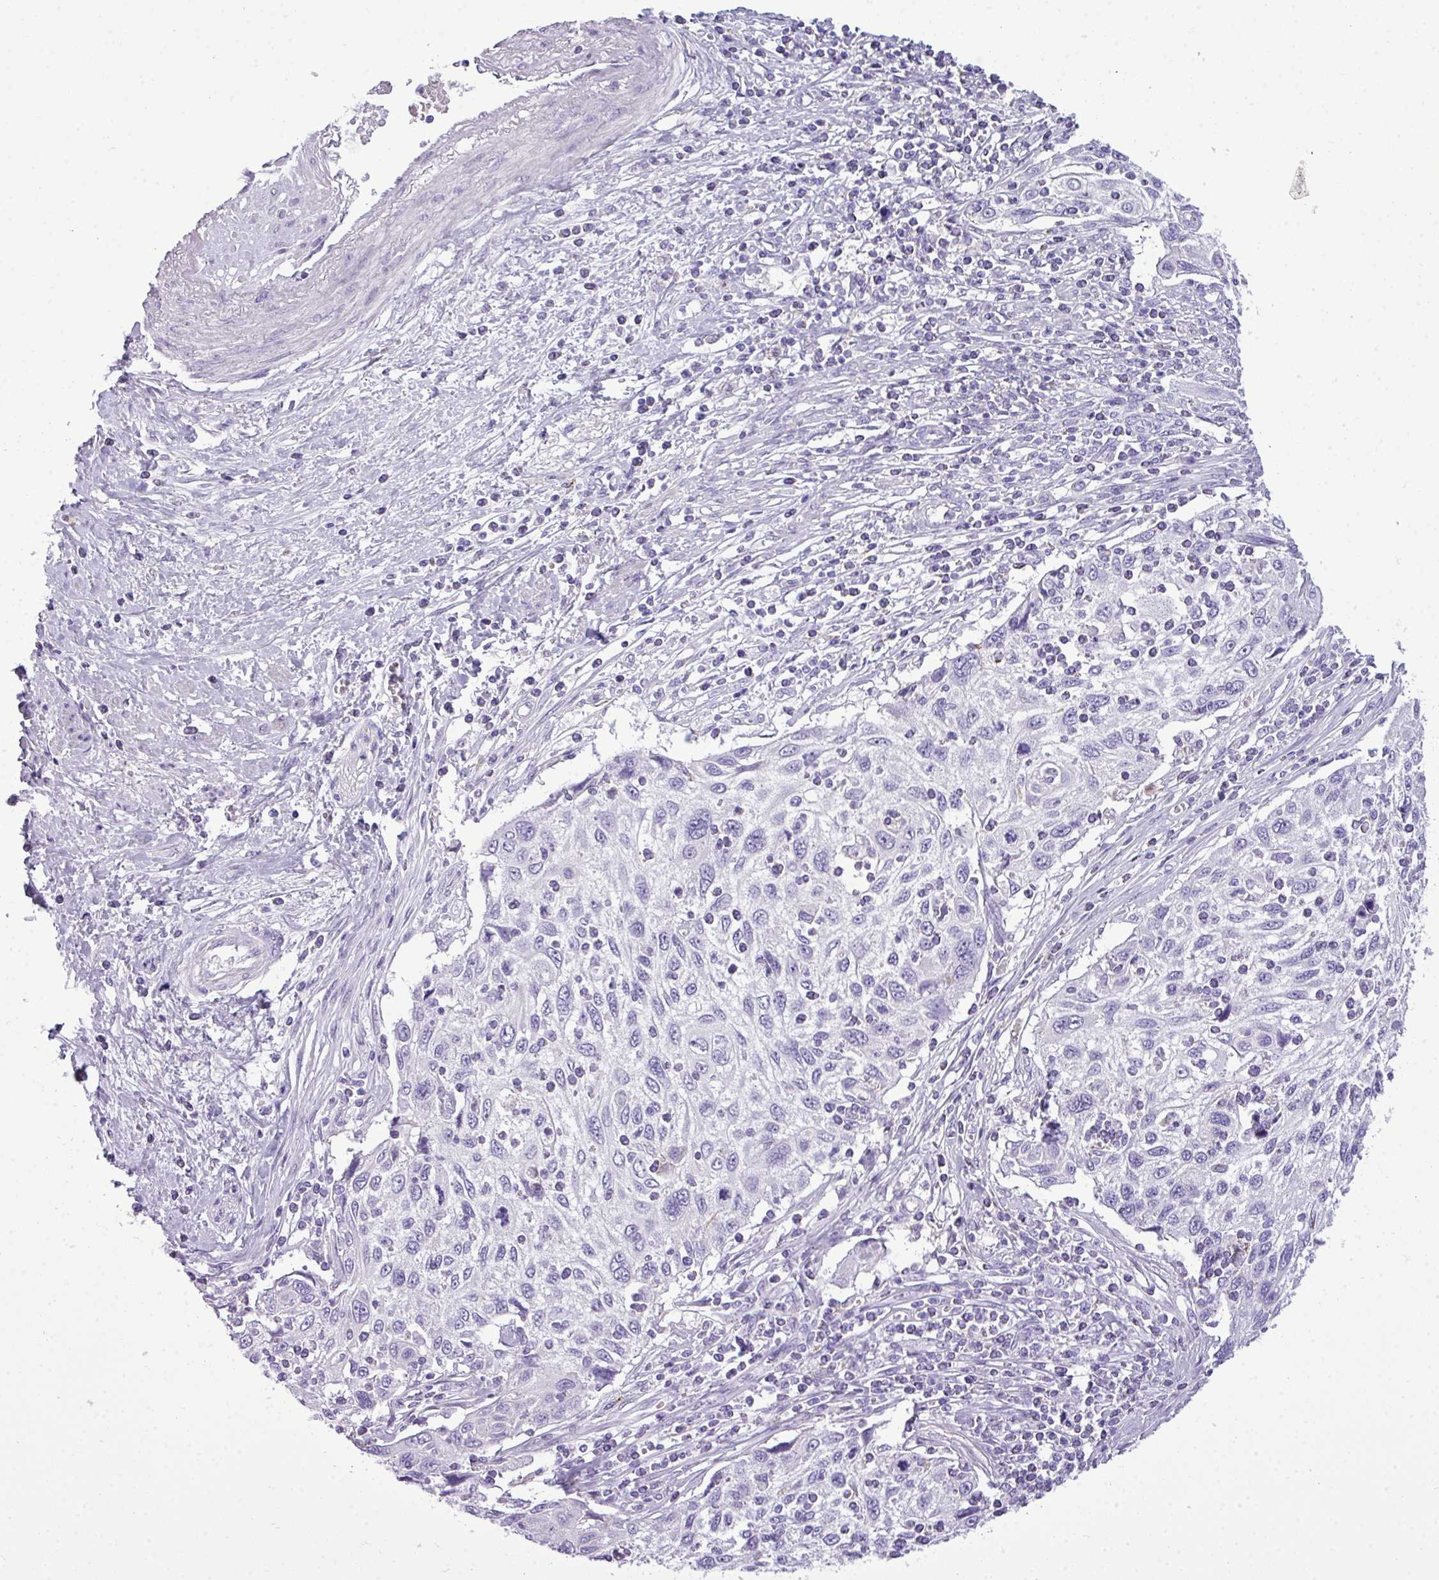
{"staining": {"intensity": "negative", "quantity": "none", "location": "none"}, "tissue": "cervical cancer", "cell_type": "Tumor cells", "image_type": "cancer", "snomed": [{"axis": "morphology", "description": "Squamous cell carcinoma, NOS"}, {"axis": "topography", "description": "Cervix"}], "caption": "This is an IHC image of human cervical cancer (squamous cell carcinoma). There is no staining in tumor cells.", "gene": "RBMXL2", "patient": {"sex": "female", "age": 70}}